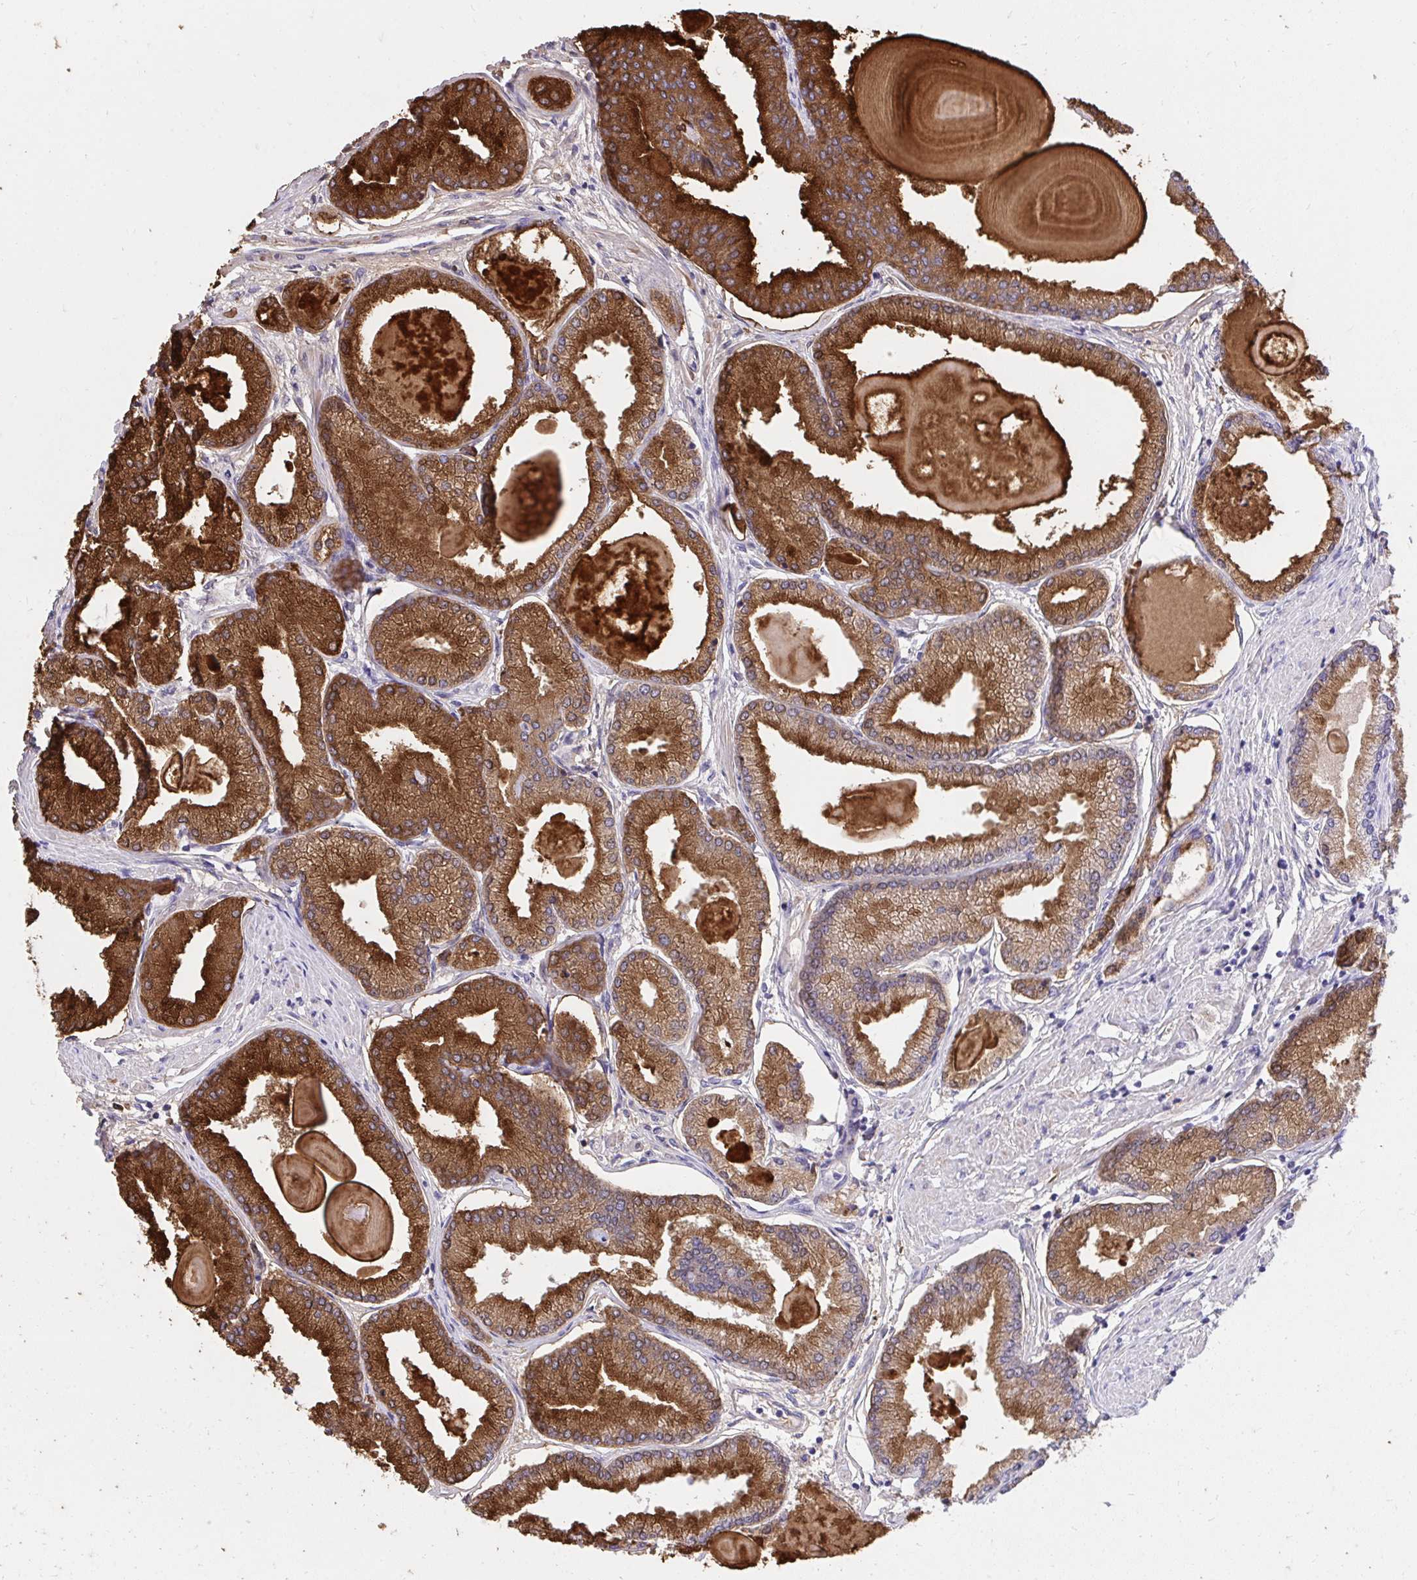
{"staining": {"intensity": "strong", "quantity": ">75%", "location": "cytoplasmic/membranous"}, "tissue": "prostate cancer", "cell_type": "Tumor cells", "image_type": "cancer", "snomed": [{"axis": "morphology", "description": "Adenocarcinoma, High grade"}, {"axis": "topography", "description": "Prostate"}], "caption": "A brown stain highlights strong cytoplasmic/membranous staining of a protein in prostate adenocarcinoma (high-grade) tumor cells. Using DAB (brown) and hematoxylin (blue) stains, captured at high magnification using brightfield microscopy.", "gene": "KLK1", "patient": {"sex": "male", "age": 68}}